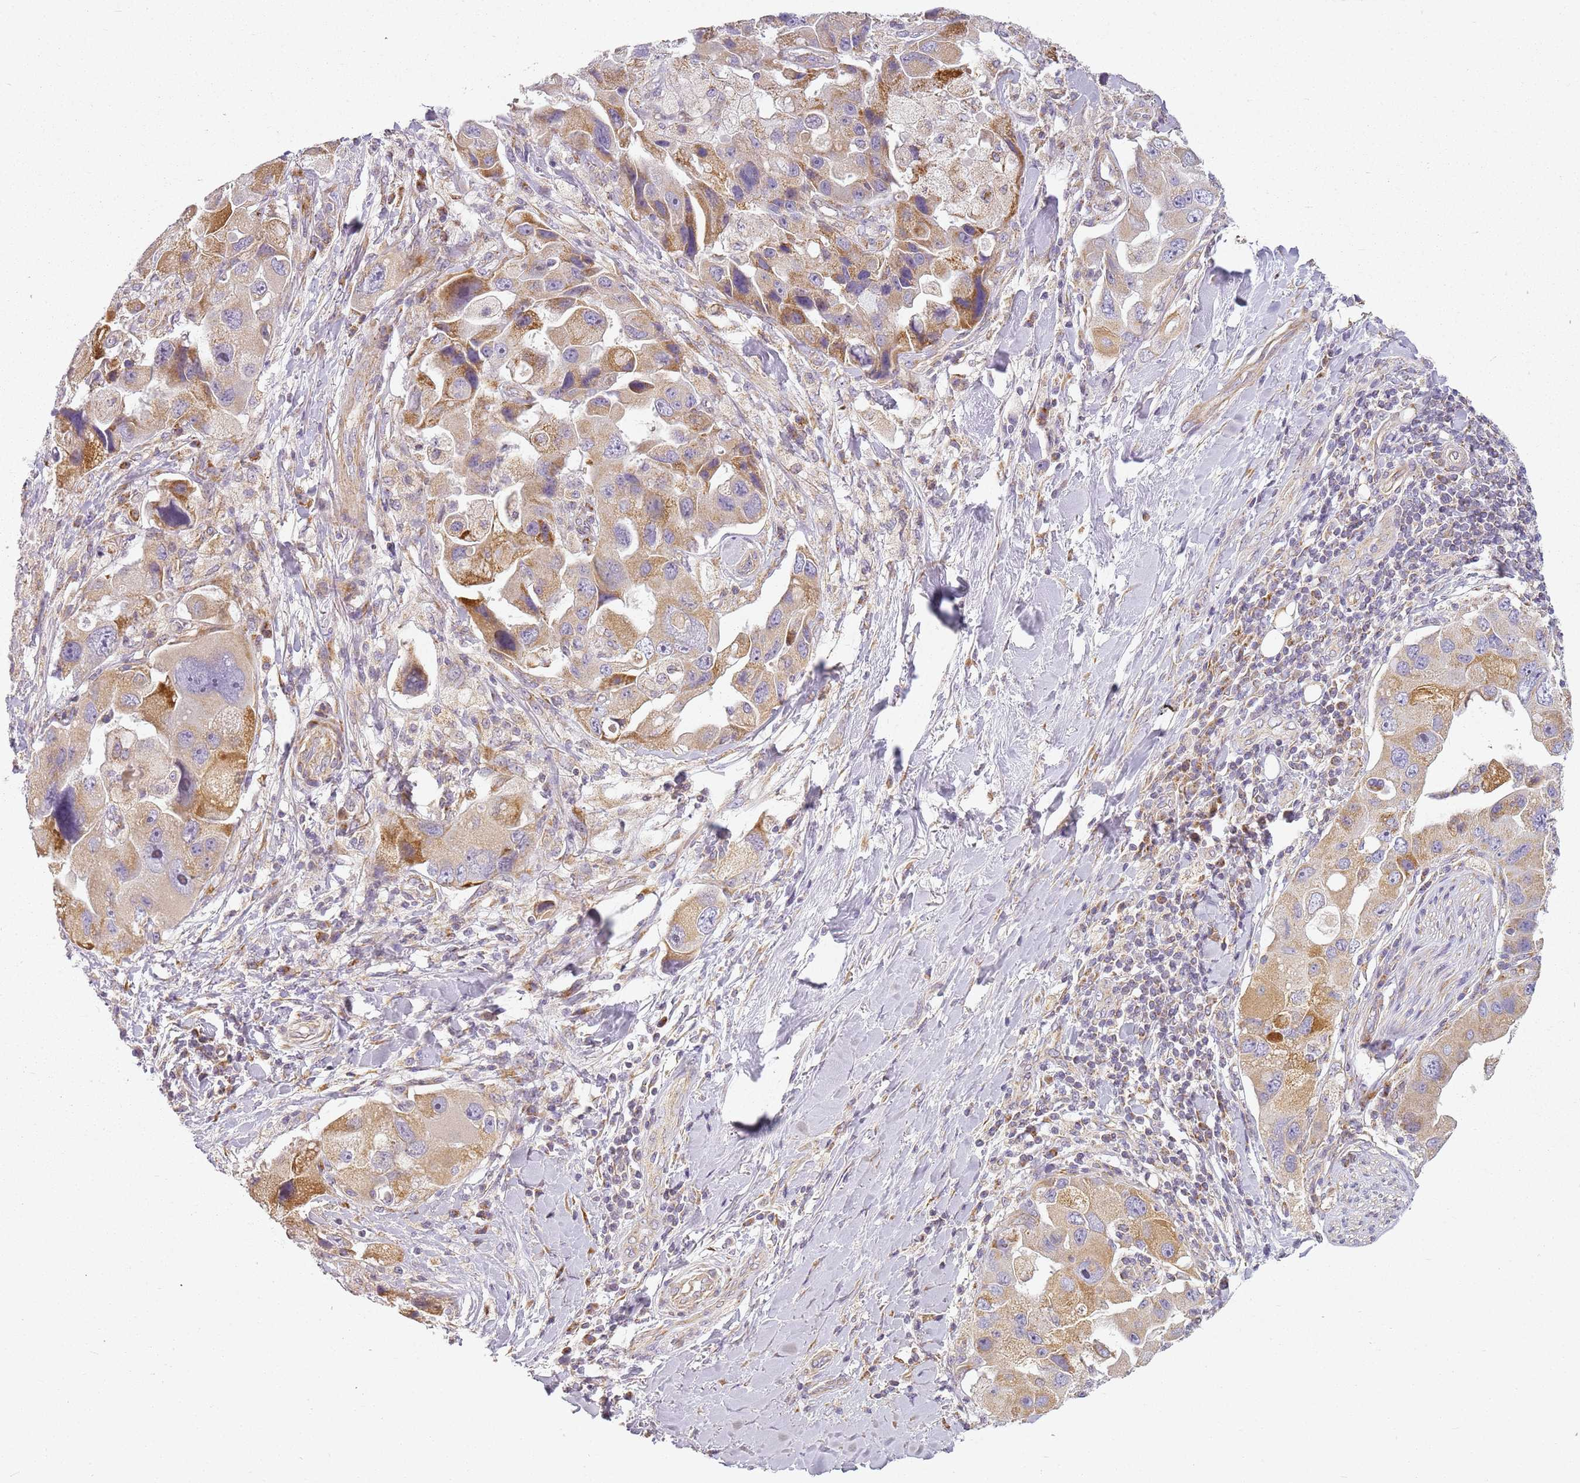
{"staining": {"intensity": "moderate", "quantity": "25%-75%", "location": "cytoplasmic/membranous"}, "tissue": "lung cancer", "cell_type": "Tumor cells", "image_type": "cancer", "snomed": [{"axis": "morphology", "description": "Adenocarcinoma, NOS"}, {"axis": "topography", "description": "Lung"}], "caption": "There is medium levels of moderate cytoplasmic/membranous expression in tumor cells of lung adenocarcinoma, as demonstrated by immunohistochemical staining (brown color).", "gene": "TMEM200C", "patient": {"sex": "female", "age": 54}}